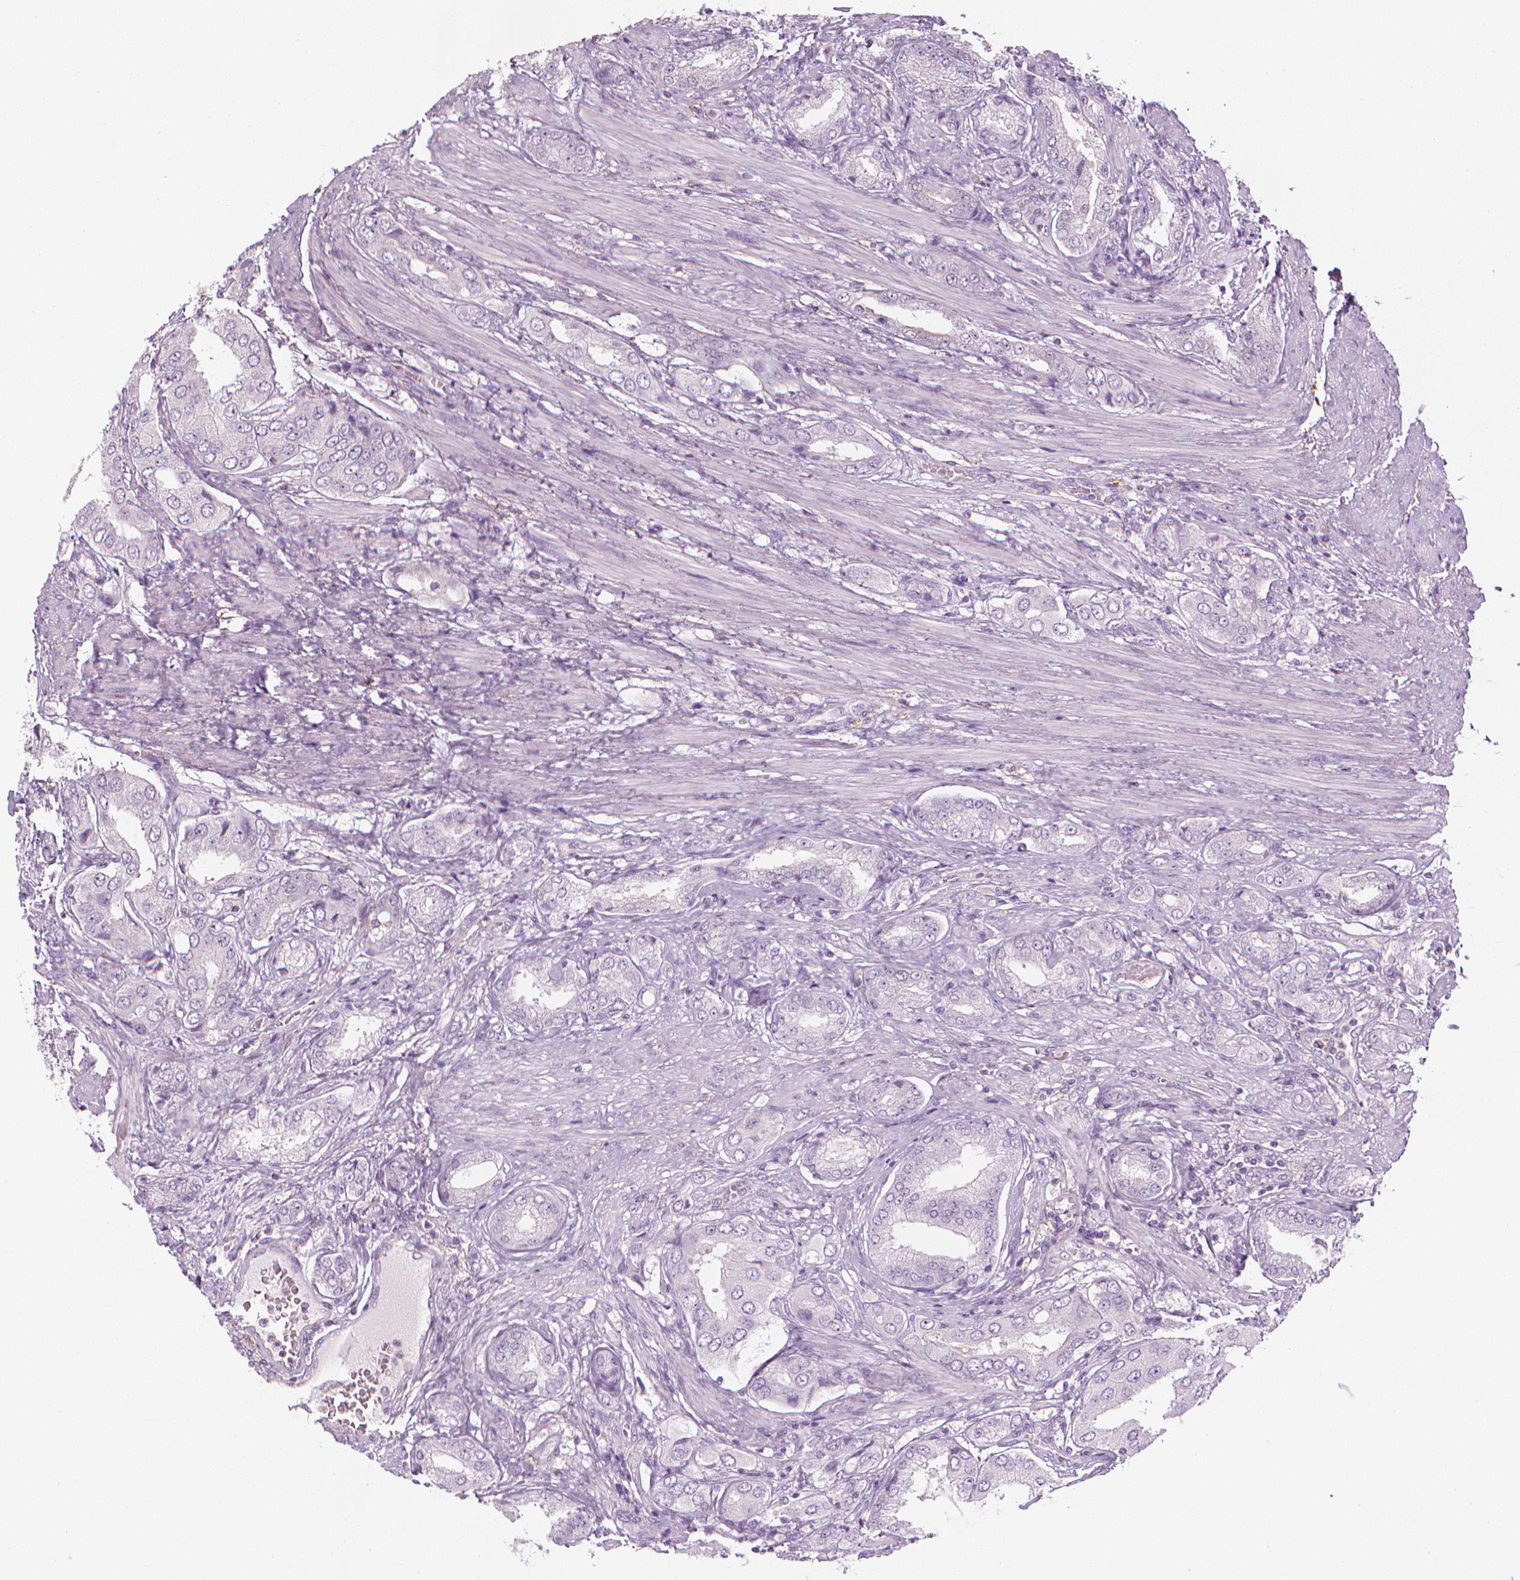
{"staining": {"intensity": "negative", "quantity": "none", "location": "none"}, "tissue": "prostate cancer", "cell_type": "Tumor cells", "image_type": "cancer", "snomed": [{"axis": "morphology", "description": "Adenocarcinoma, NOS"}, {"axis": "topography", "description": "Prostate"}], "caption": "Tumor cells show no significant protein positivity in prostate cancer.", "gene": "SHMT1", "patient": {"sex": "male", "age": 63}}